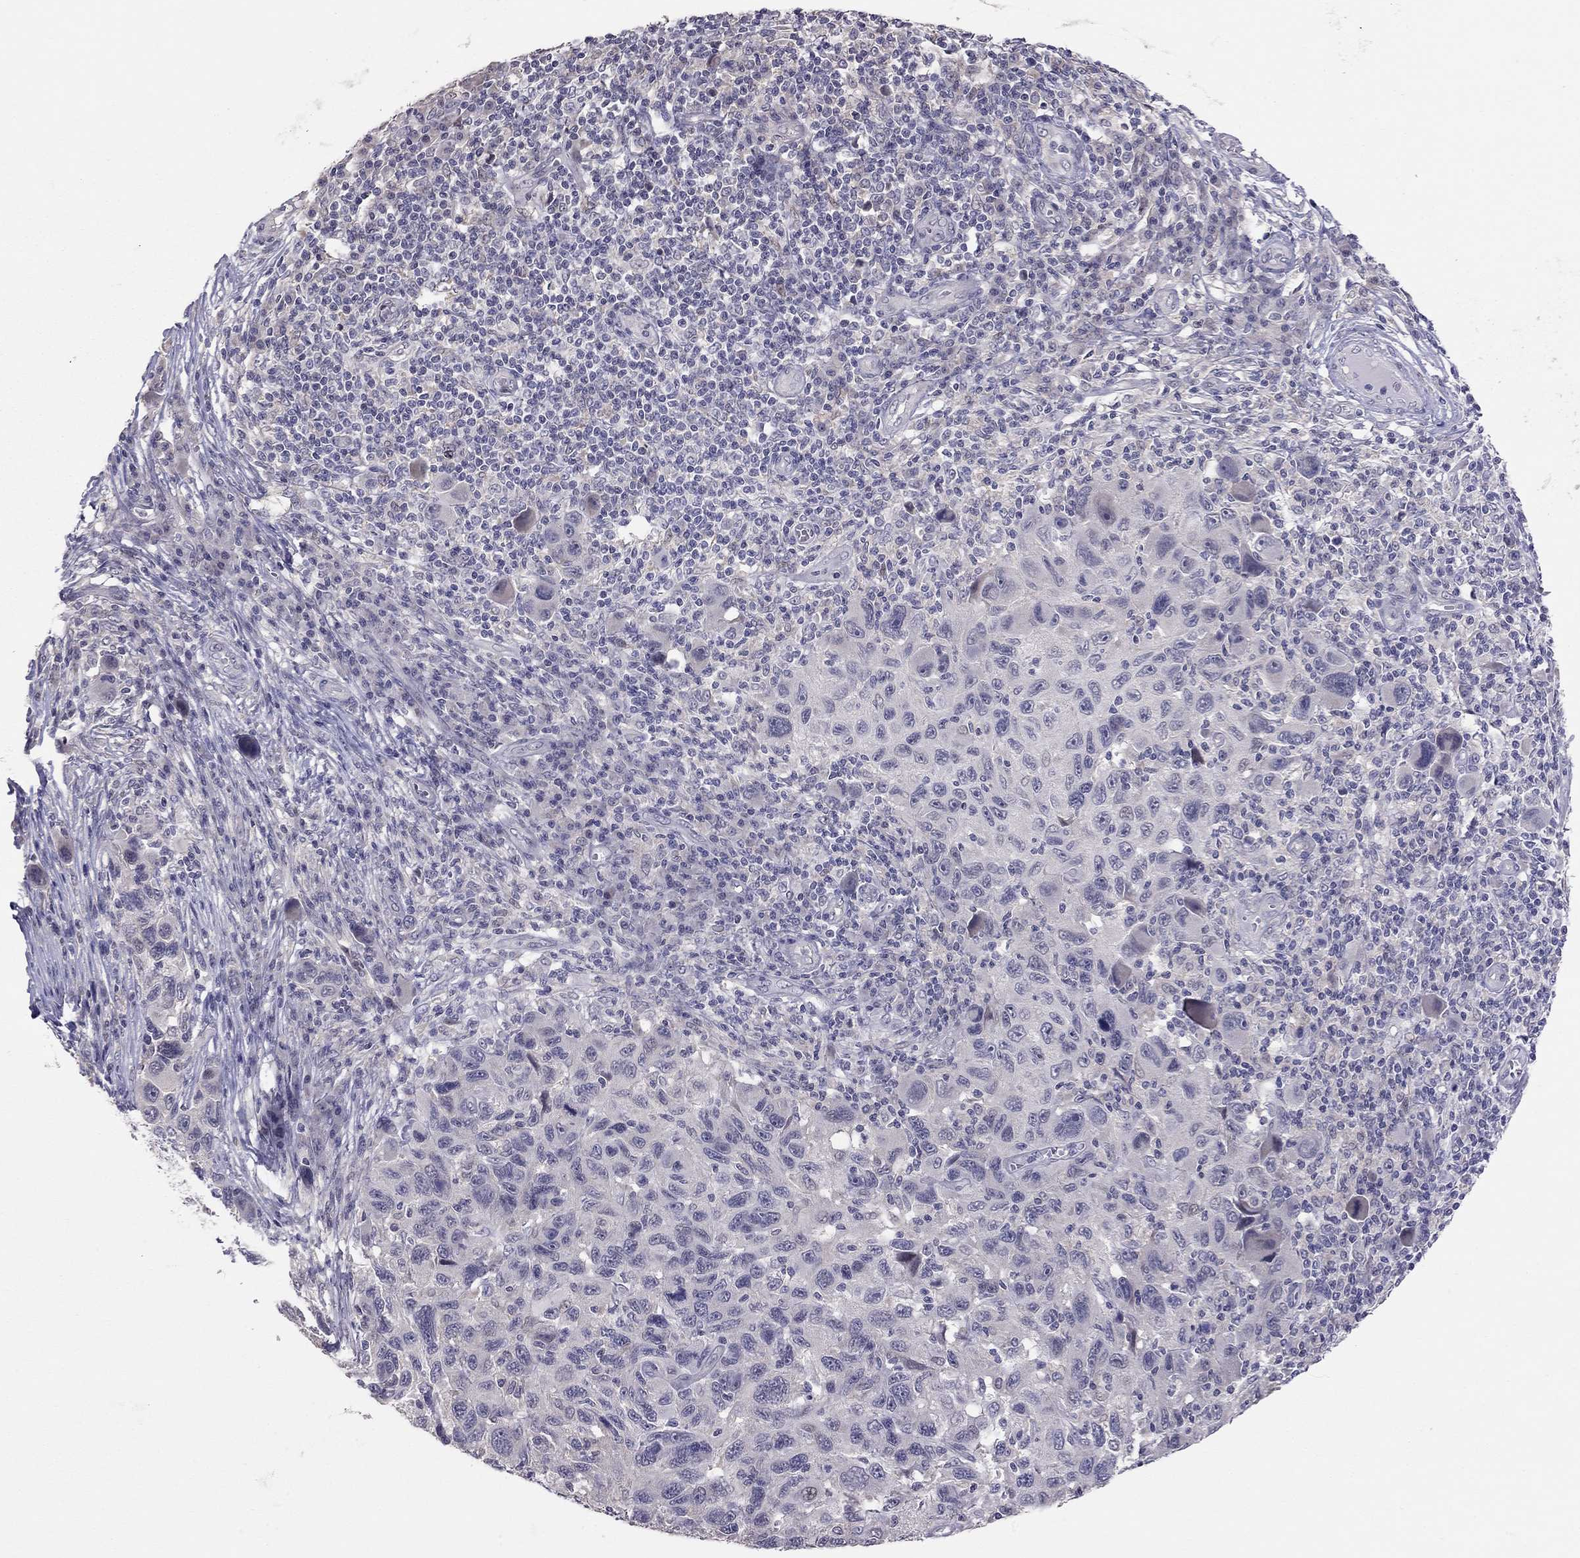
{"staining": {"intensity": "negative", "quantity": "none", "location": "none"}, "tissue": "melanoma", "cell_type": "Tumor cells", "image_type": "cancer", "snomed": [{"axis": "morphology", "description": "Malignant melanoma, NOS"}, {"axis": "topography", "description": "Skin"}], "caption": "Protein analysis of malignant melanoma demonstrates no significant expression in tumor cells.", "gene": "HSF2BP", "patient": {"sex": "male", "age": 53}}